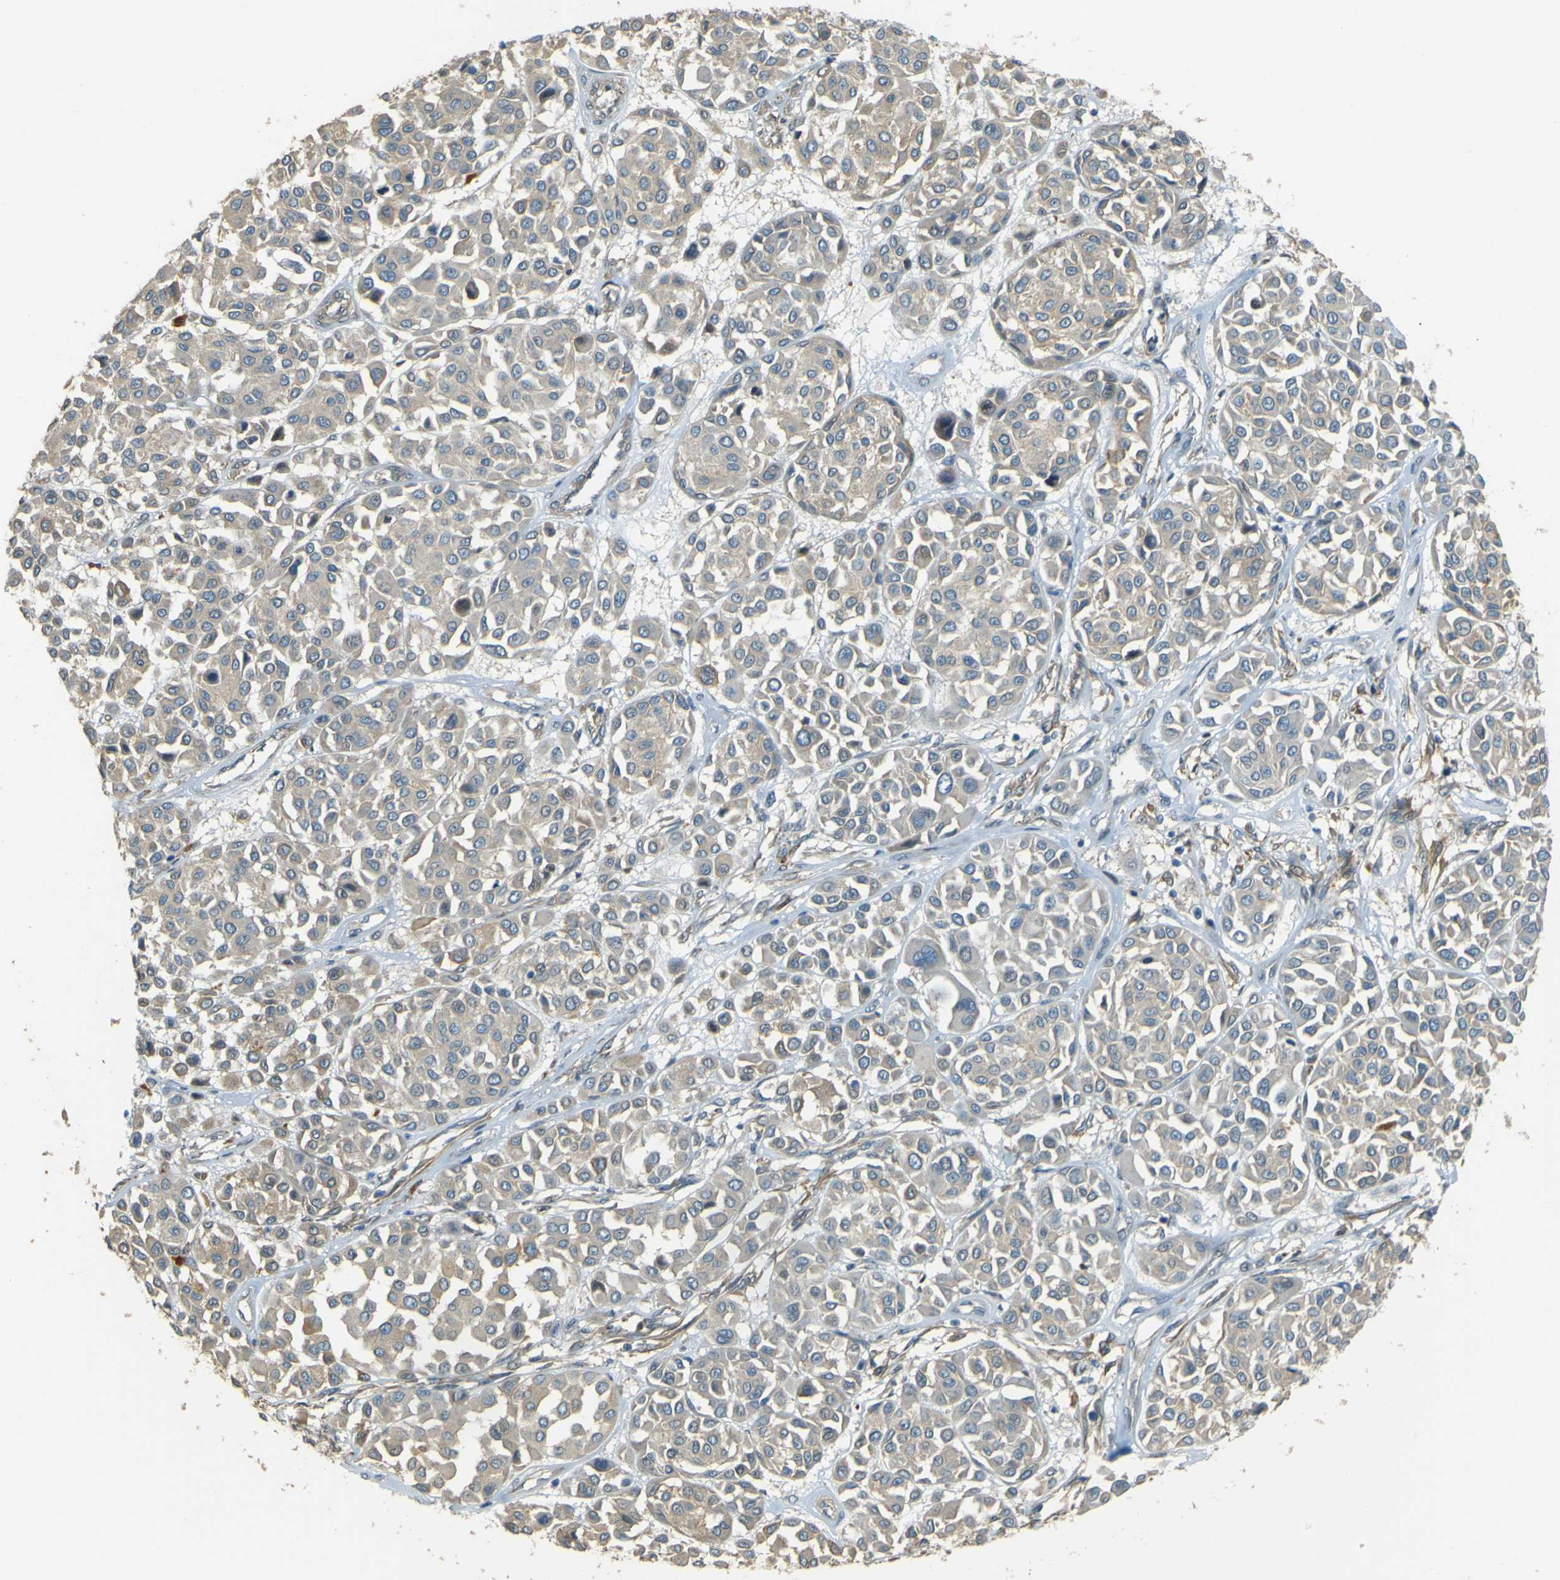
{"staining": {"intensity": "weak", "quantity": "<25%", "location": "cytoplasmic/membranous"}, "tissue": "melanoma", "cell_type": "Tumor cells", "image_type": "cancer", "snomed": [{"axis": "morphology", "description": "Malignant melanoma, Metastatic site"}, {"axis": "topography", "description": "Soft tissue"}], "caption": "This is an IHC histopathology image of human melanoma. There is no positivity in tumor cells.", "gene": "NEXN", "patient": {"sex": "male", "age": 41}}